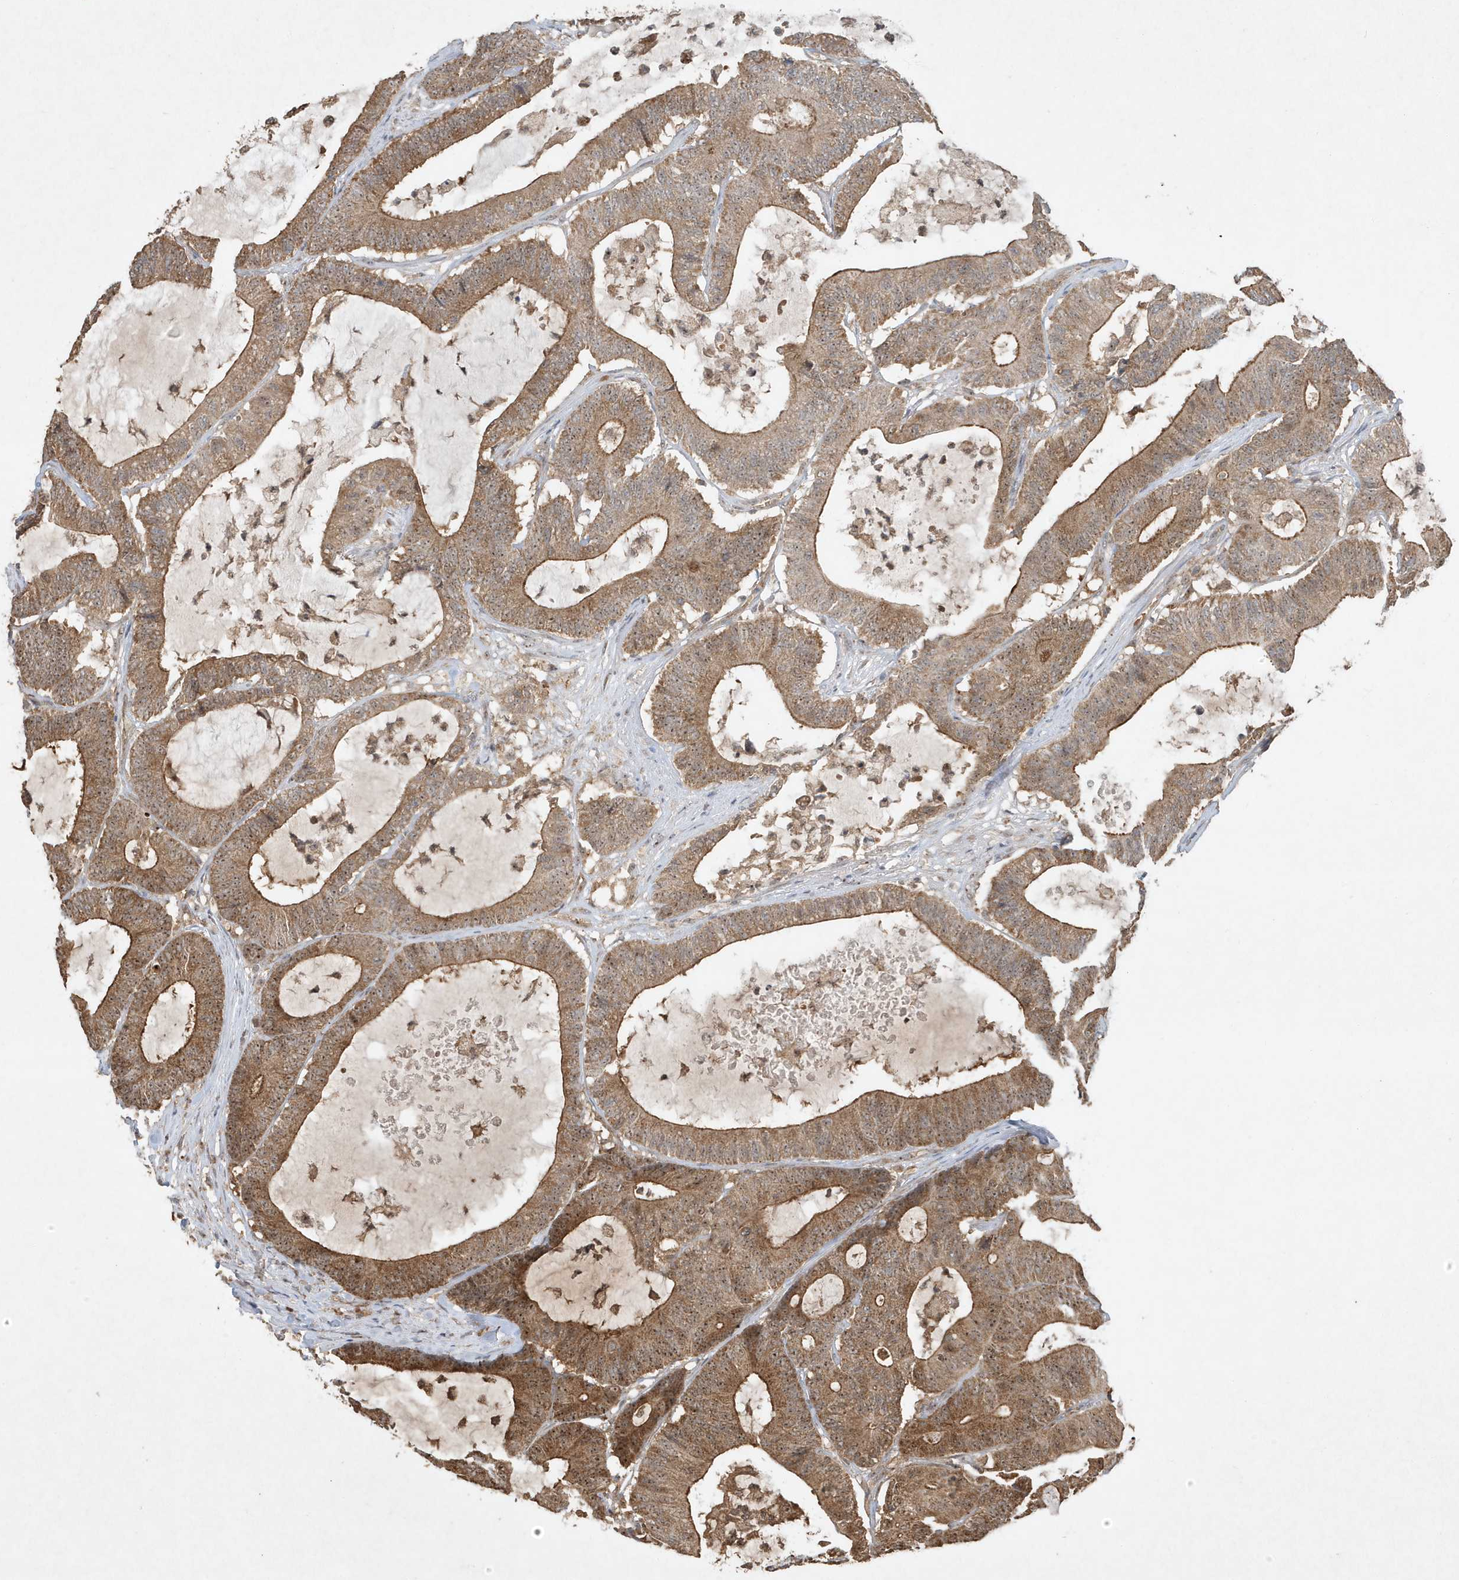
{"staining": {"intensity": "strong", "quantity": ">75%", "location": "cytoplasmic/membranous"}, "tissue": "colorectal cancer", "cell_type": "Tumor cells", "image_type": "cancer", "snomed": [{"axis": "morphology", "description": "Adenocarcinoma, NOS"}, {"axis": "topography", "description": "Colon"}], "caption": "A brown stain labels strong cytoplasmic/membranous expression of a protein in human colorectal cancer tumor cells.", "gene": "ABCB9", "patient": {"sex": "female", "age": 84}}